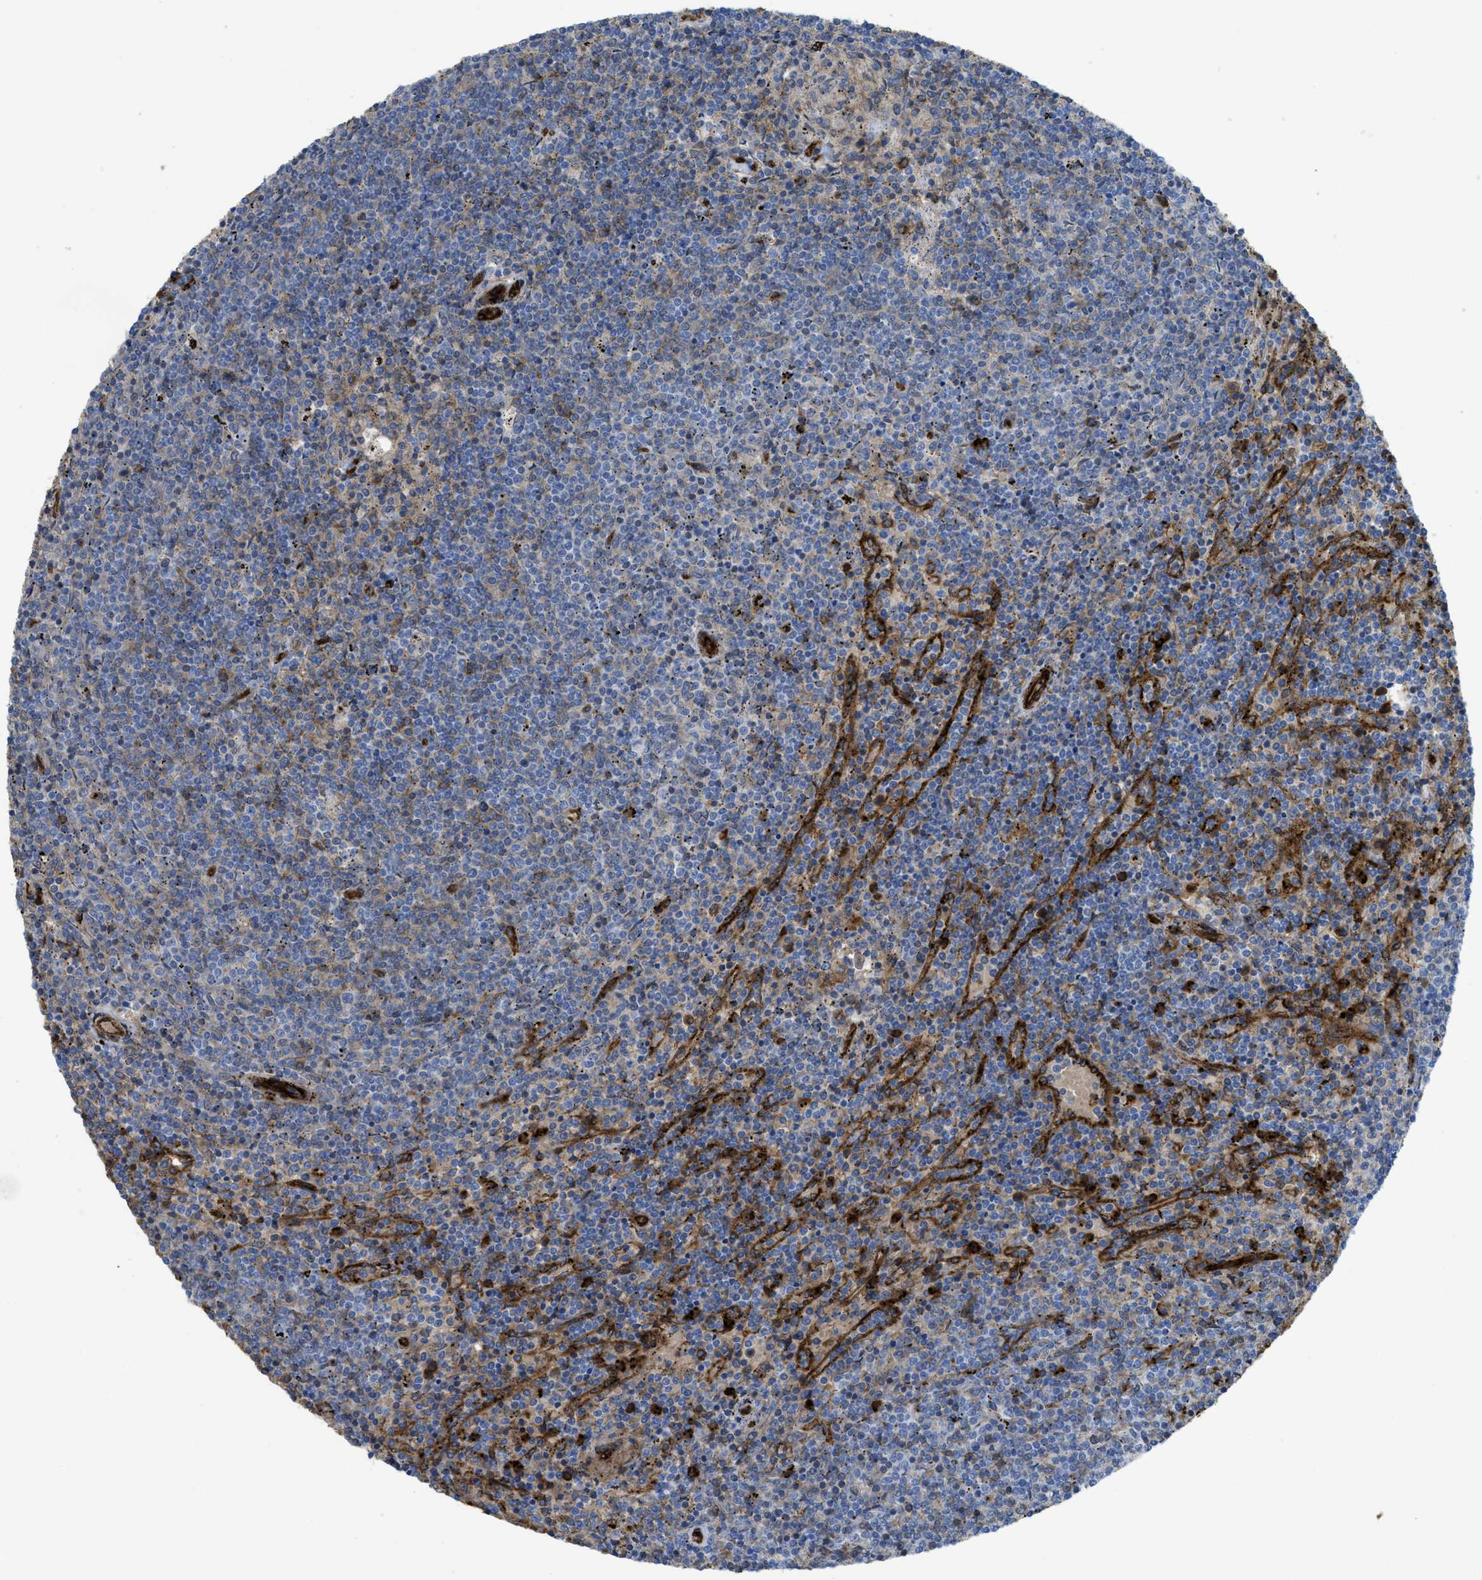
{"staining": {"intensity": "weak", "quantity": "25%-75%", "location": "cytoplasmic/membranous"}, "tissue": "lymphoma", "cell_type": "Tumor cells", "image_type": "cancer", "snomed": [{"axis": "morphology", "description": "Malignant lymphoma, non-Hodgkin's type, Low grade"}, {"axis": "topography", "description": "Spleen"}], "caption": "DAB immunohistochemical staining of human lymphoma displays weak cytoplasmic/membranous protein positivity in about 25%-75% of tumor cells. (IHC, brightfield microscopy, high magnification).", "gene": "HIP1", "patient": {"sex": "female", "age": 50}}